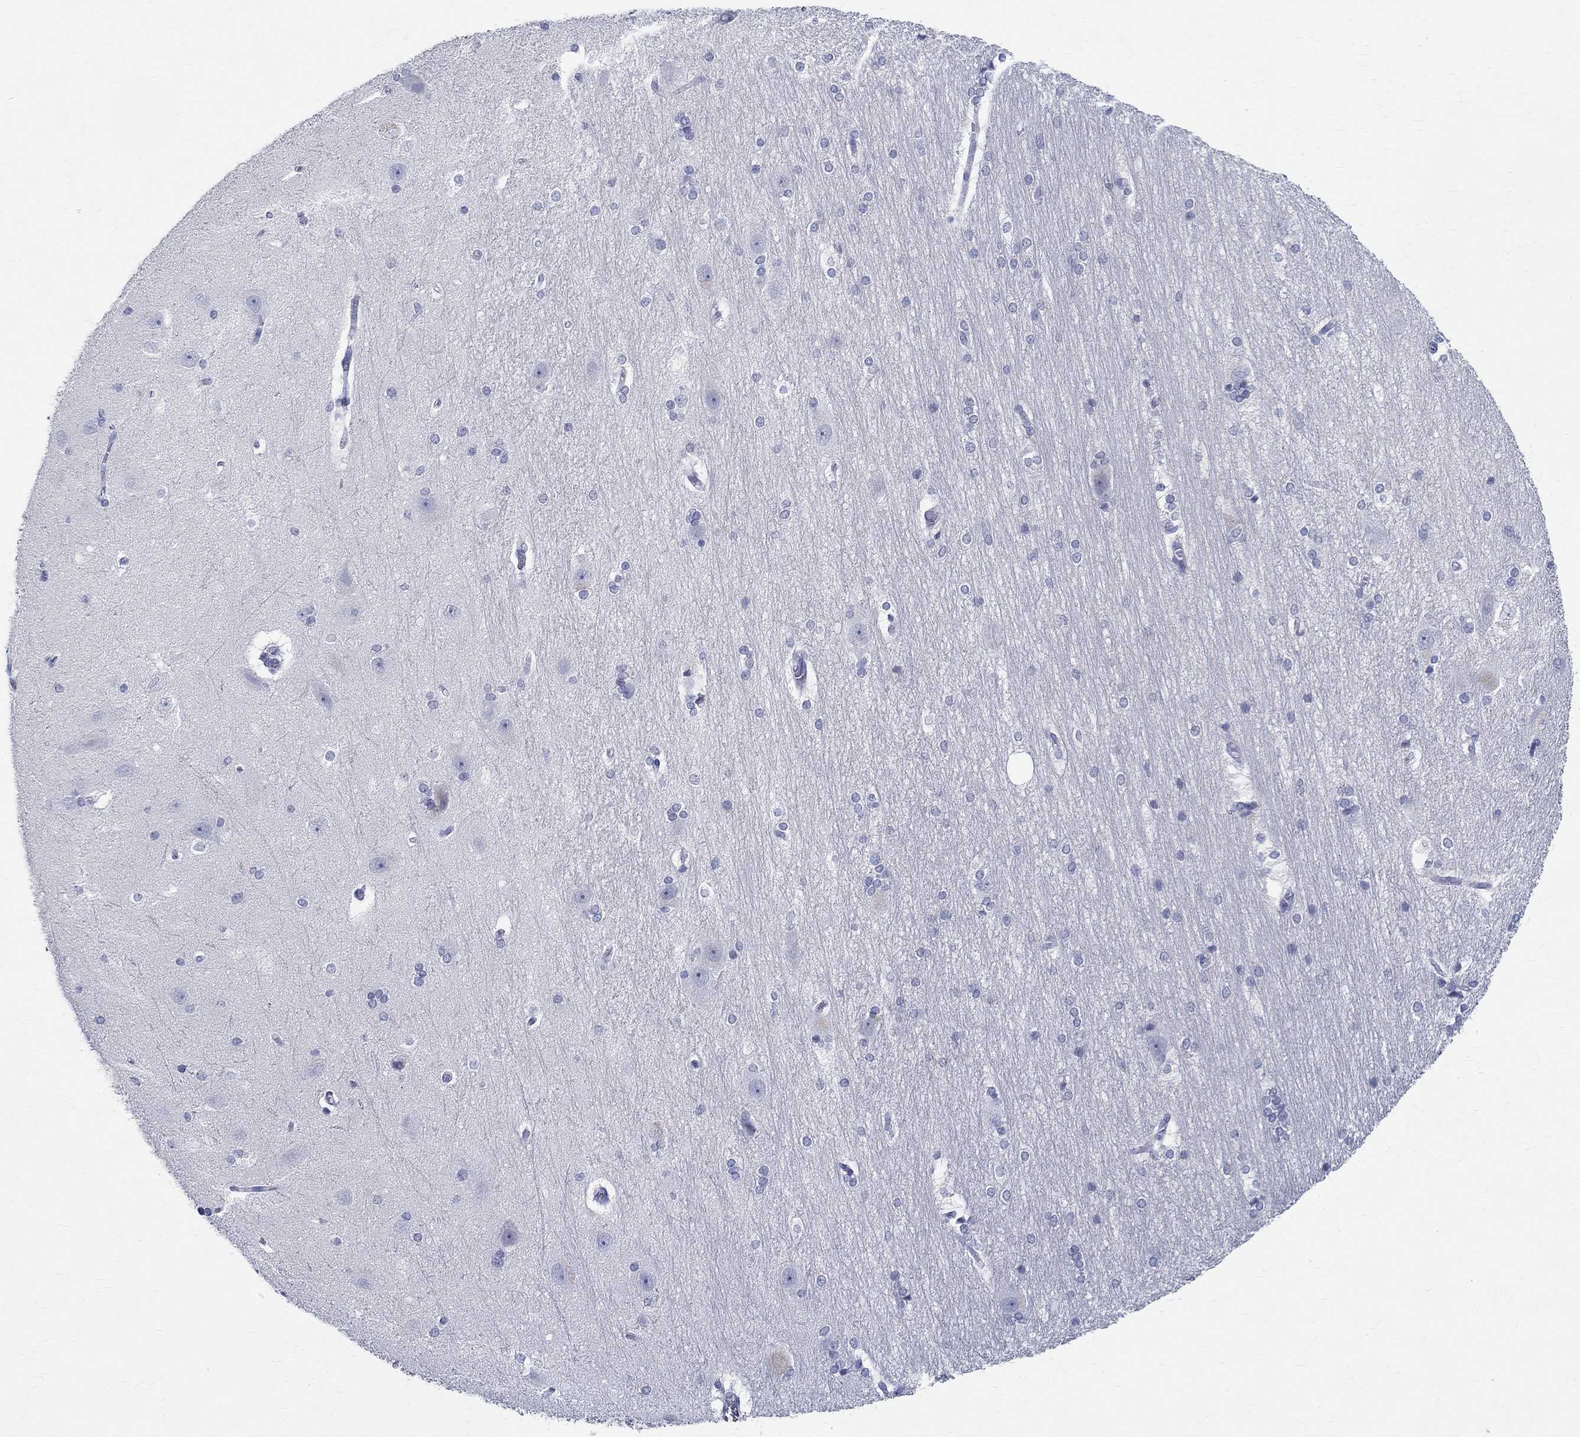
{"staining": {"intensity": "negative", "quantity": "none", "location": "none"}, "tissue": "hippocampus", "cell_type": "Glial cells", "image_type": "normal", "snomed": [{"axis": "morphology", "description": "Normal tissue, NOS"}, {"axis": "topography", "description": "Cerebral cortex"}, {"axis": "topography", "description": "Hippocampus"}], "caption": "Immunohistochemistry (IHC) photomicrograph of benign hippocampus stained for a protein (brown), which reveals no expression in glial cells.", "gene": "CETN1", "patient": {"sex": "female", "age": 19}}